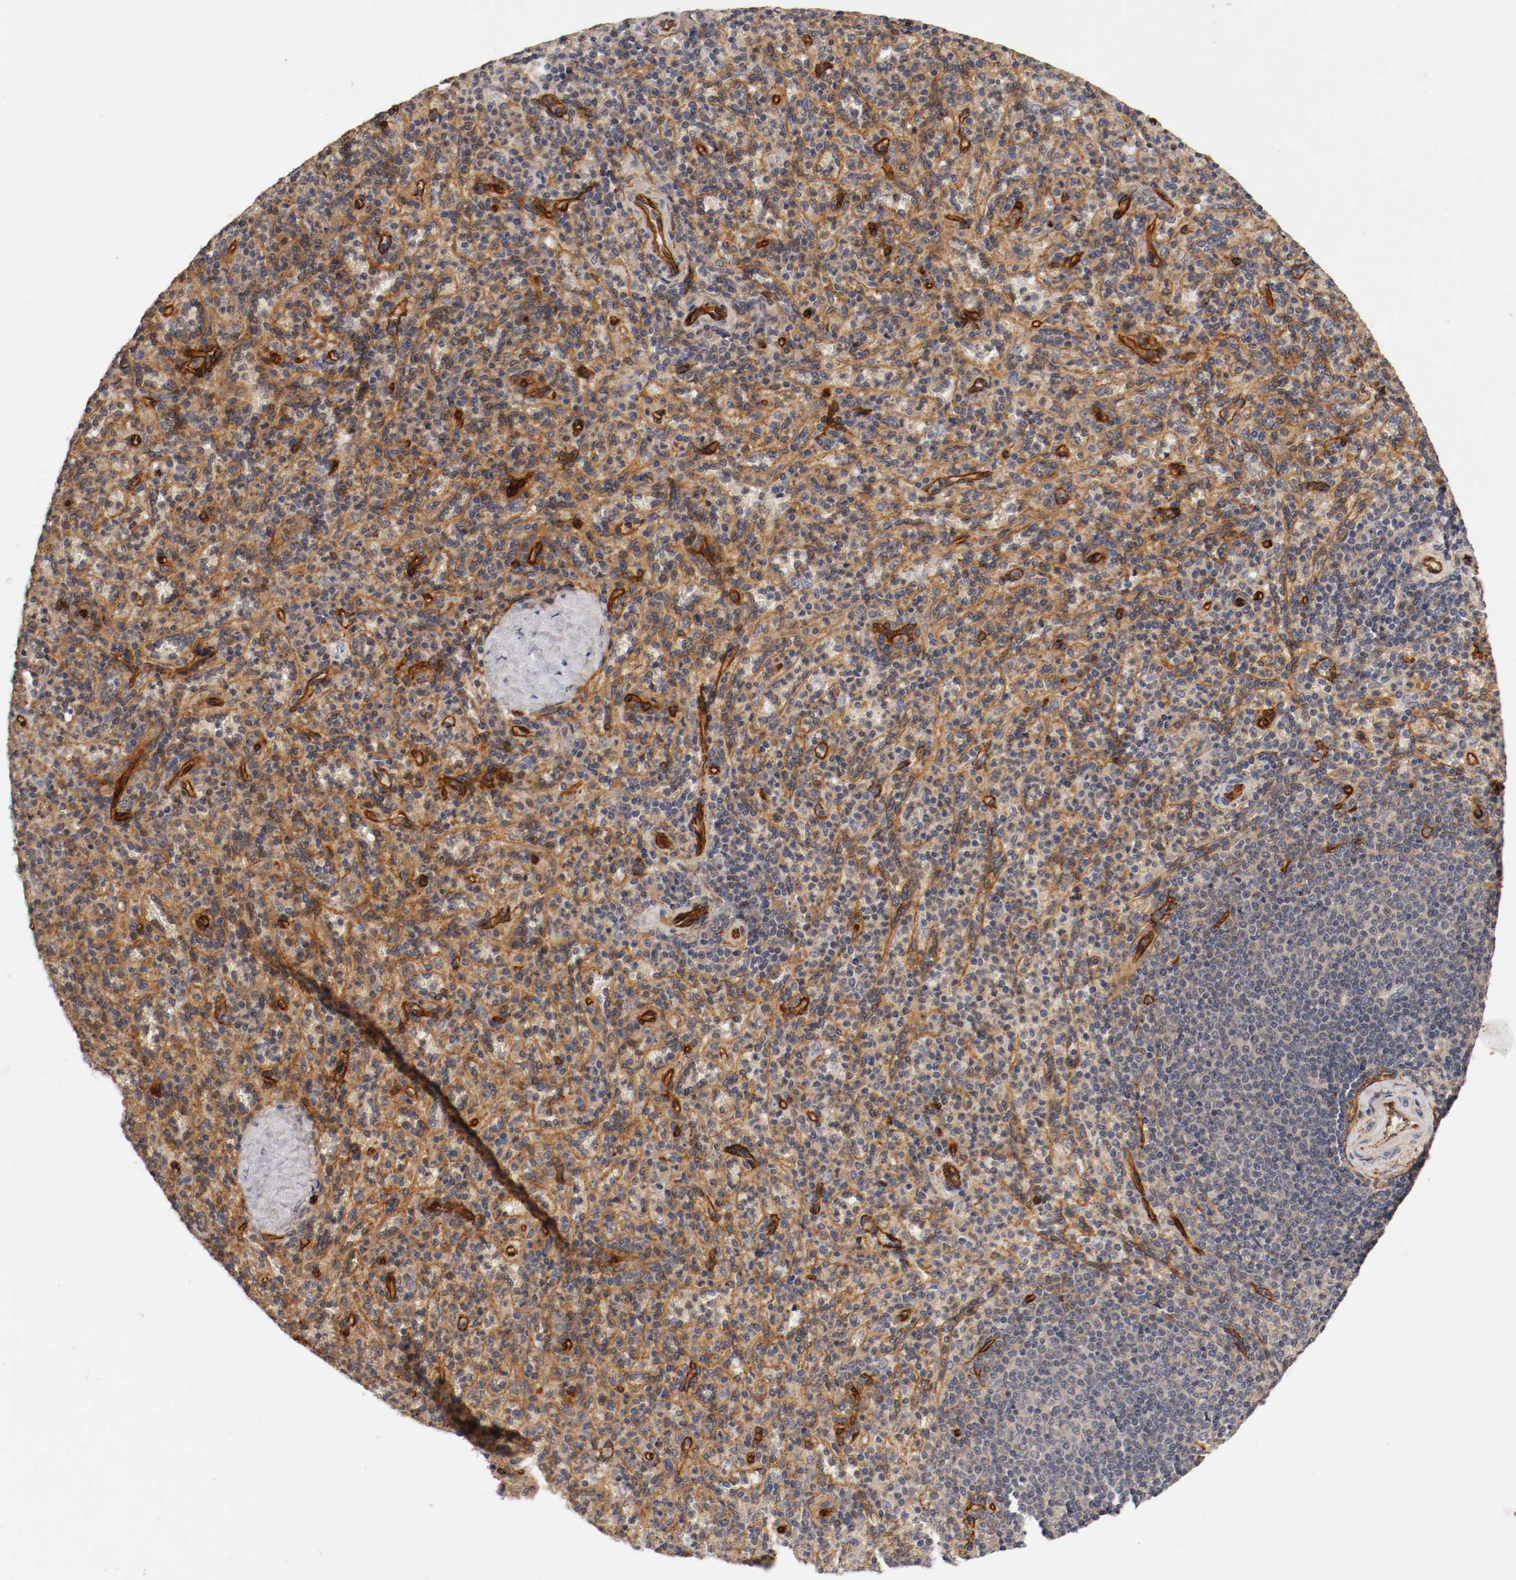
{"staining": {"intensity": "moderate", "quantity": ">75%", "location": "cytoplasmic/membranous"}, "tissue": "spleen", "cell_type": "Cells in red pulp", "image_type": "normal", "snomed": [{"axis": "morphology", "description": "Normal tissue, NOS"}, {"axis": "topography", "description": "Spleen"}], "caption": "An immunohistochemistry (IHC) photomicrograph of normal tissue is shown. Protein staining in brown shows moderate cytoplasmic/membranous positivity in spleen within cells in red pulp.", "gene": "TYK2", "patient": {"sex": "male", "age": 36}}